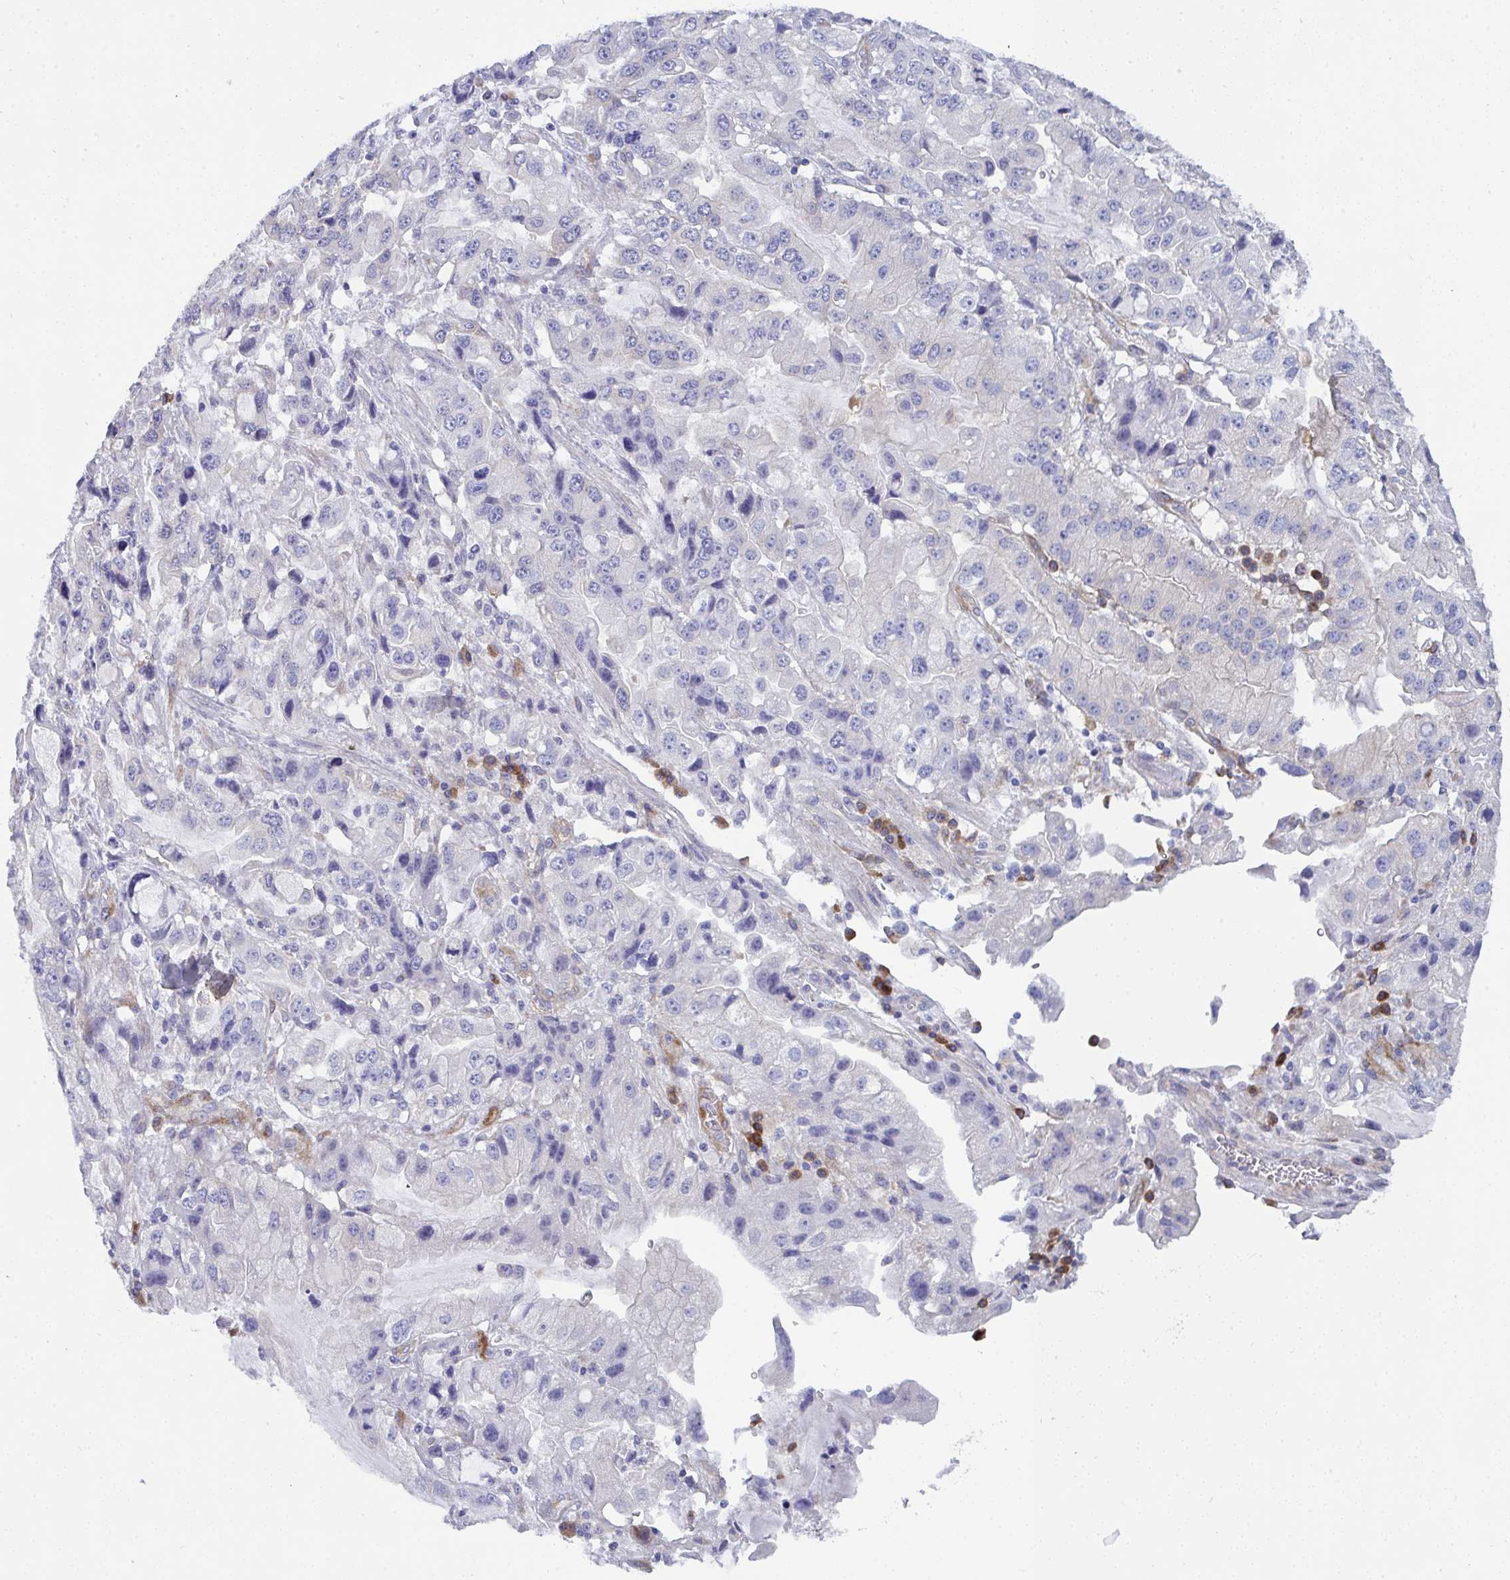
{"staining": {"intensity": "negative", "quantity": "none", "location": "none"}, "tissue": "stomach cancer", "cell_type": "Tumor cells", "image_type": "cancer", "snomed": [{"axis": "morphology", "description": "Adenocarcinoma, NOS"}, {"axis": "topography", "description": "Stomach, lower"}], "caption": "Immunohistochemistry photomicrograph of neoplastic tissue: human stomach adenocarcinoma stained with DAB shows no significant protein expression in tumor cells.", "gene": "GAB1", "patient": {"sex": "female", "age": 93}}